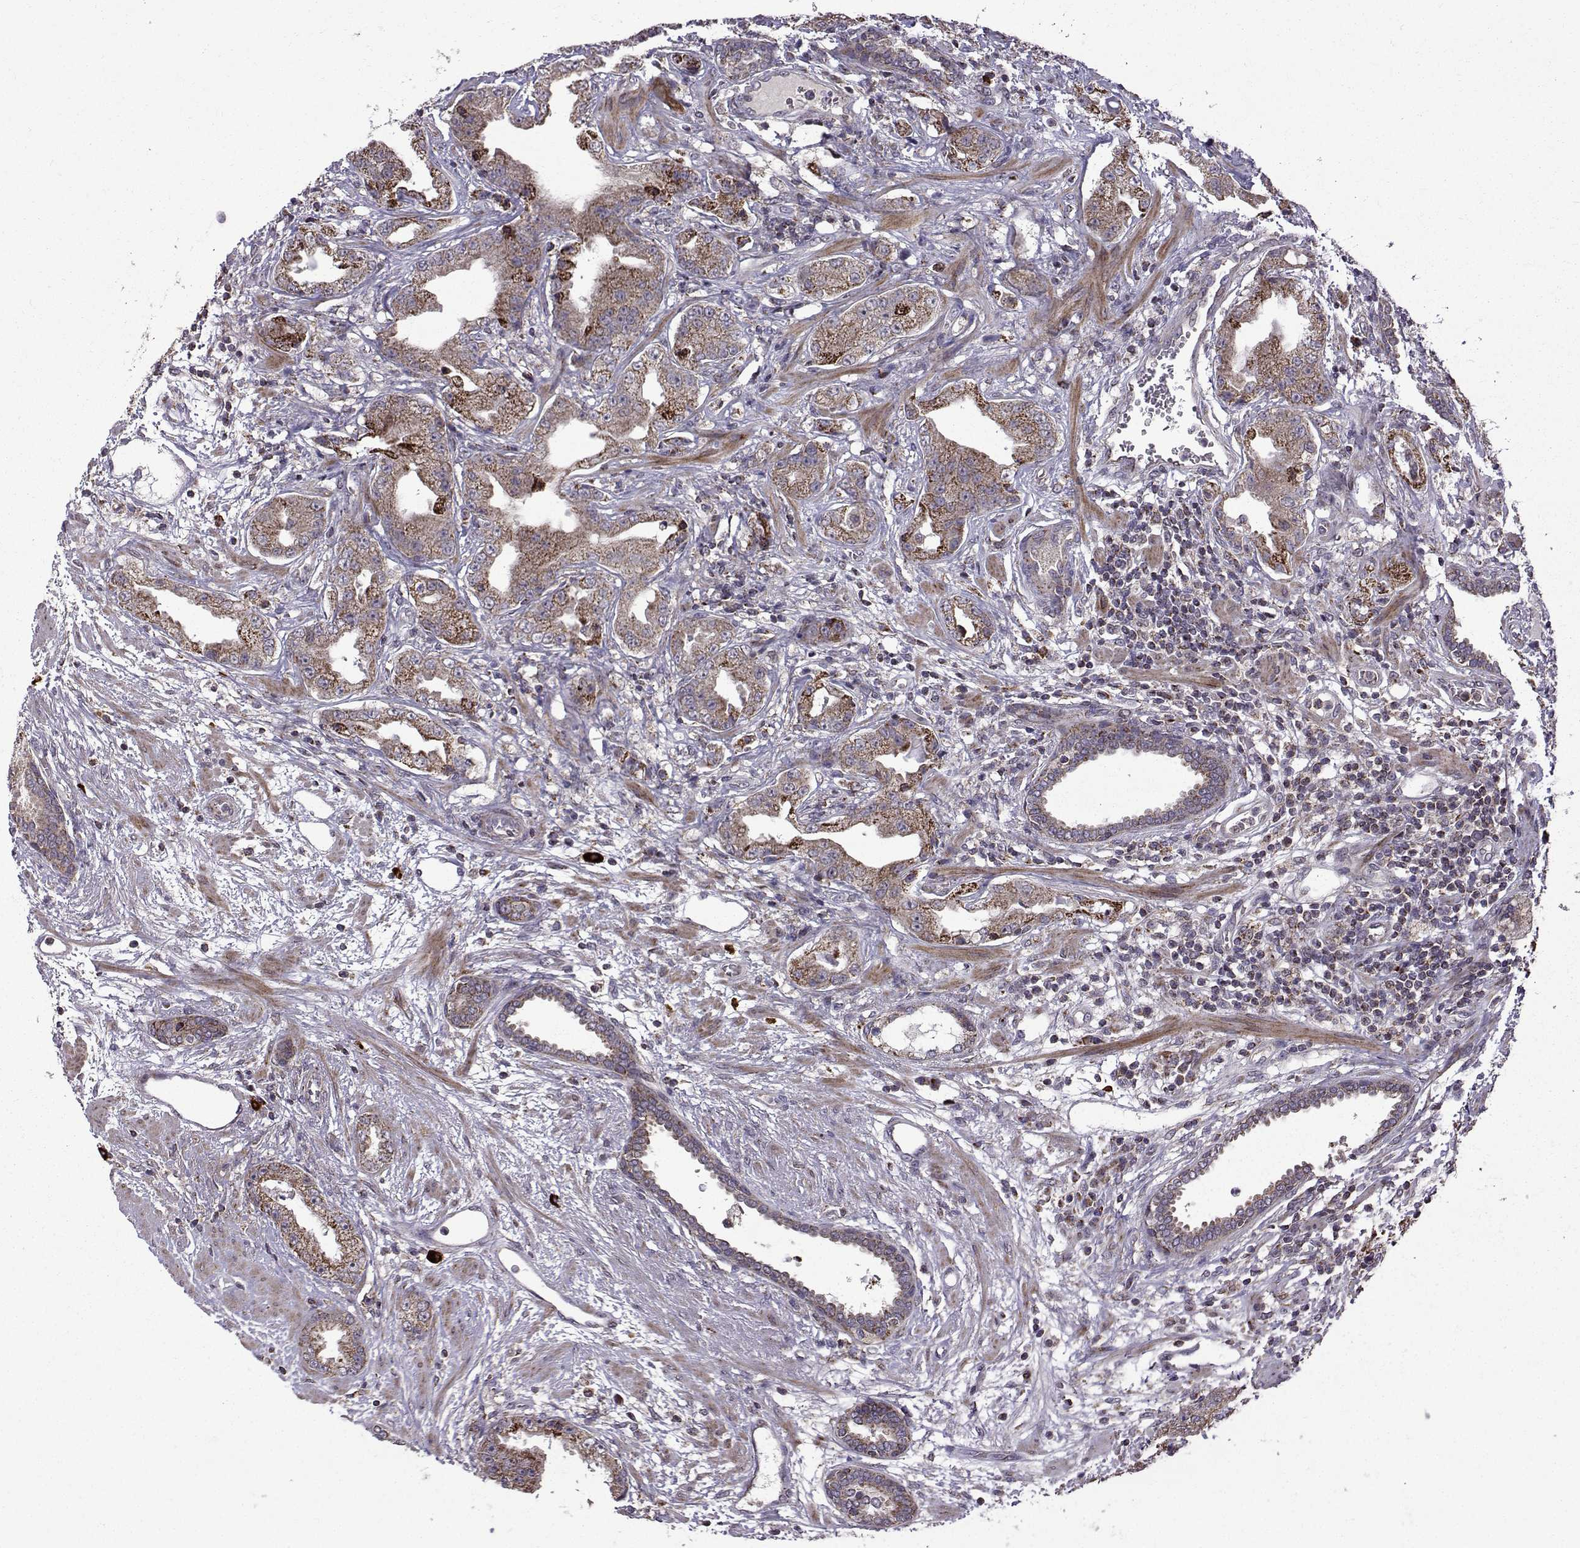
{"staining": {"intensity": "strong", "quantity": "<25%", "location": "cytoplasmic/membranous"}, "tissue": "prostate cancer", "cell_type": "Tumor cells", "image_type": "cancer", "snomed": [{"axis": "morphology", "description": "Adenocarcinoma, Low grade"}, {"axis": "topography", "description": "Prostate"}], "caption": "Tumor cells exhibit strong cytoplasmic/membranous positivity in approximately <25% of cells in prostate low-grade adenocarcinoma.", "gene": "TAB2", "patient": {"sex": "male", "age": 62}}